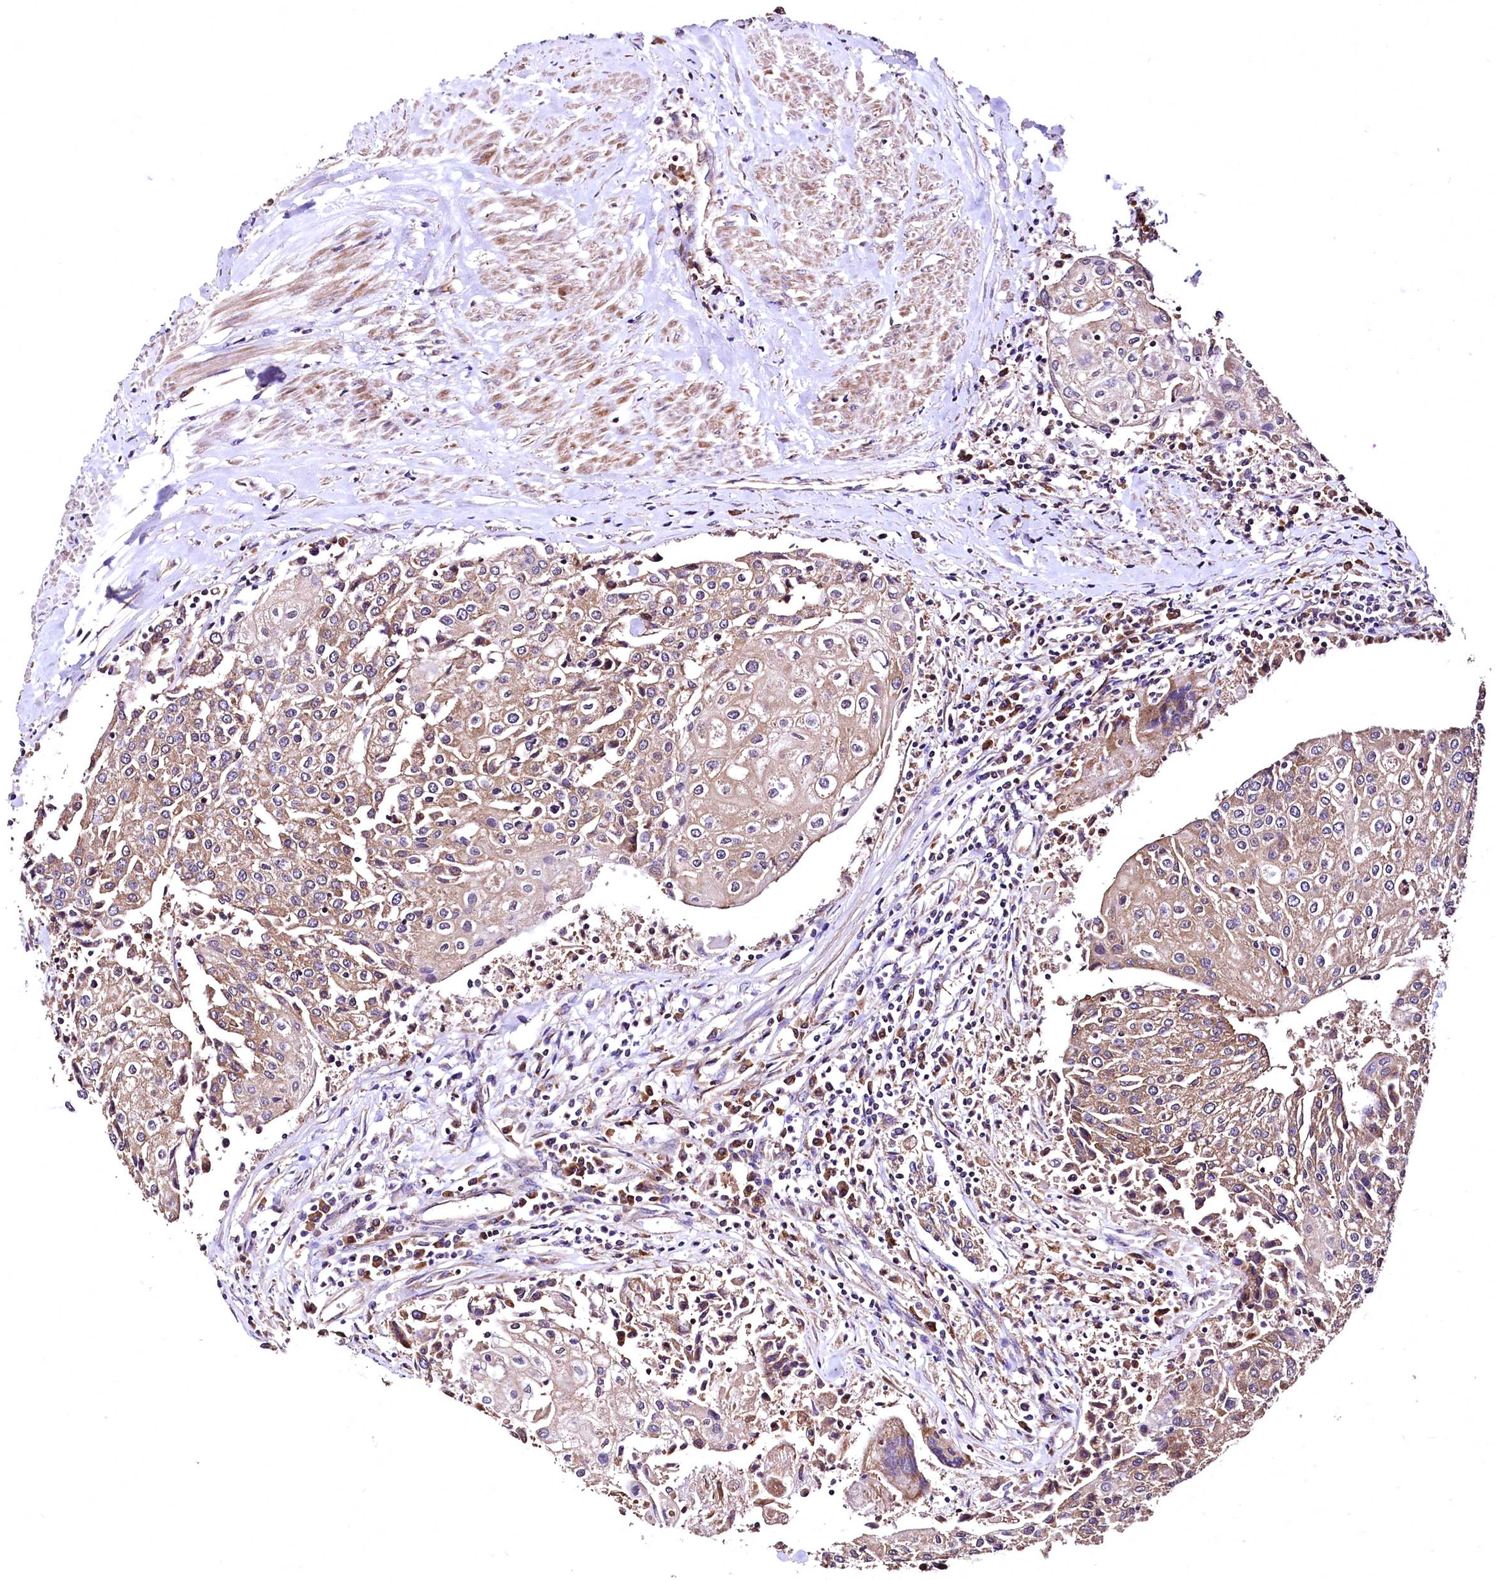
{"staining": {"intensity": "moderate", "quantity": ">75%", "location": "cytoplasmic/membranous"}, "tissue": "urothelial cancer", "cell_type": "Tumor cells", "image_type": "cancer", "snomed": [{"axis": "morphology", "description": "Urothelial carcinoma, High grade"}, {"axis": "topography", "description": "Urinary bladder"}], "caption": "There is medium levels of moderate cytoplasmic/membranous positivity in tumor cells of high-grade urothelial carcinoma, as demonstrated by immunohistochemical staining (brown color).", "gene": "LRSAM1", "patient": {"sex": "female", "age": 85}}